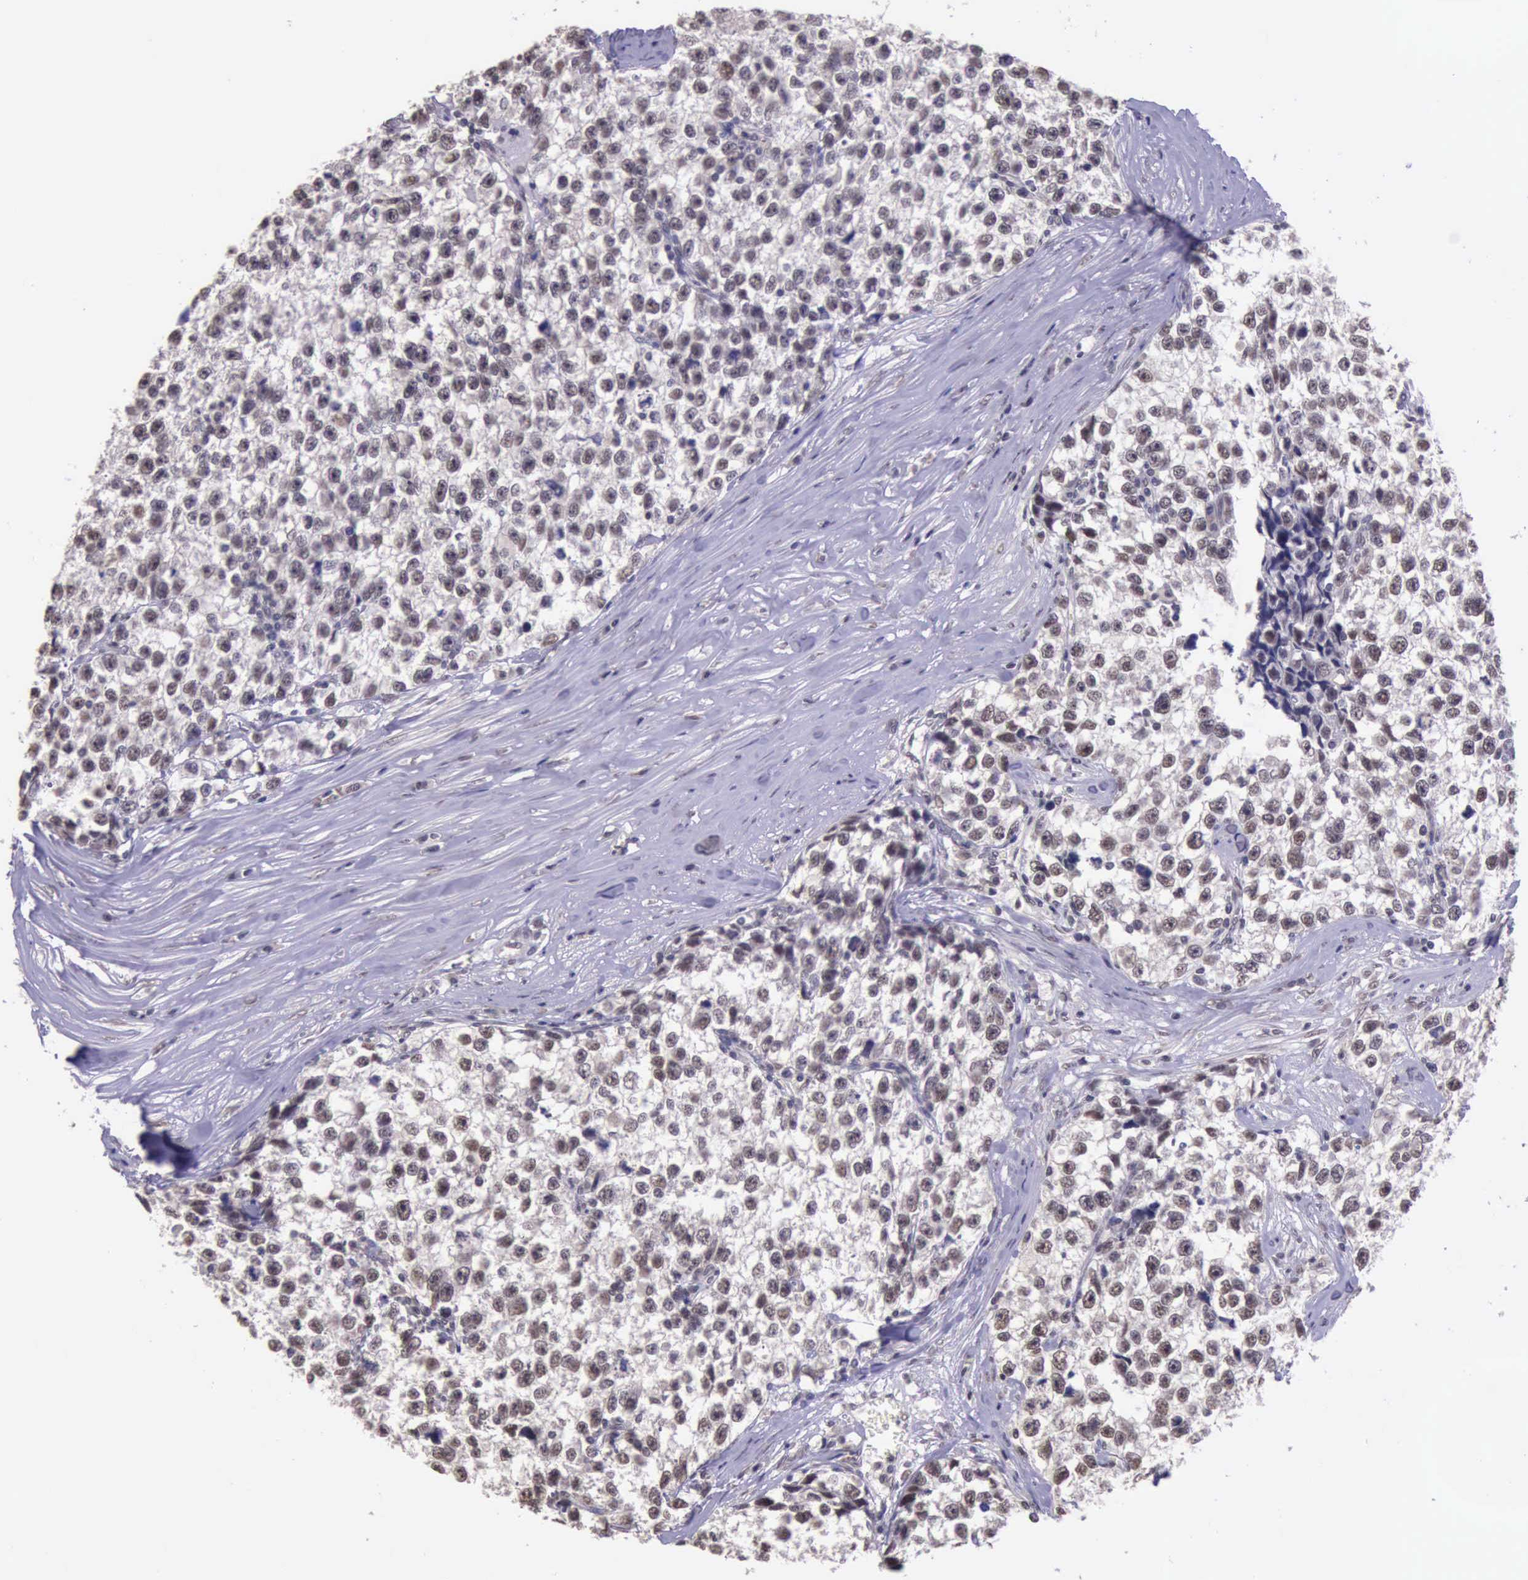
{"staining": {"intensity": "moderate", "quantity": ">75%", "location": "nuclear"}, "tissue": "testis cancer", "cell_type": "Tumor cells", "image_type": "cancer", "snomed": [{"axis": "morphology", "description": "Seminoma, NOS"}, {"axis": "morphology", "description": "Carcinoma, Embryonal, NOS"}, {"axis": "topography", "description": "Testis"}], "caption": "Moderate nuclear protein staining is appreciated in about >75% of tumor cells in testis cancer.", "gene": "PRPF39", "patient": {"sex": "male", "age": 30}}